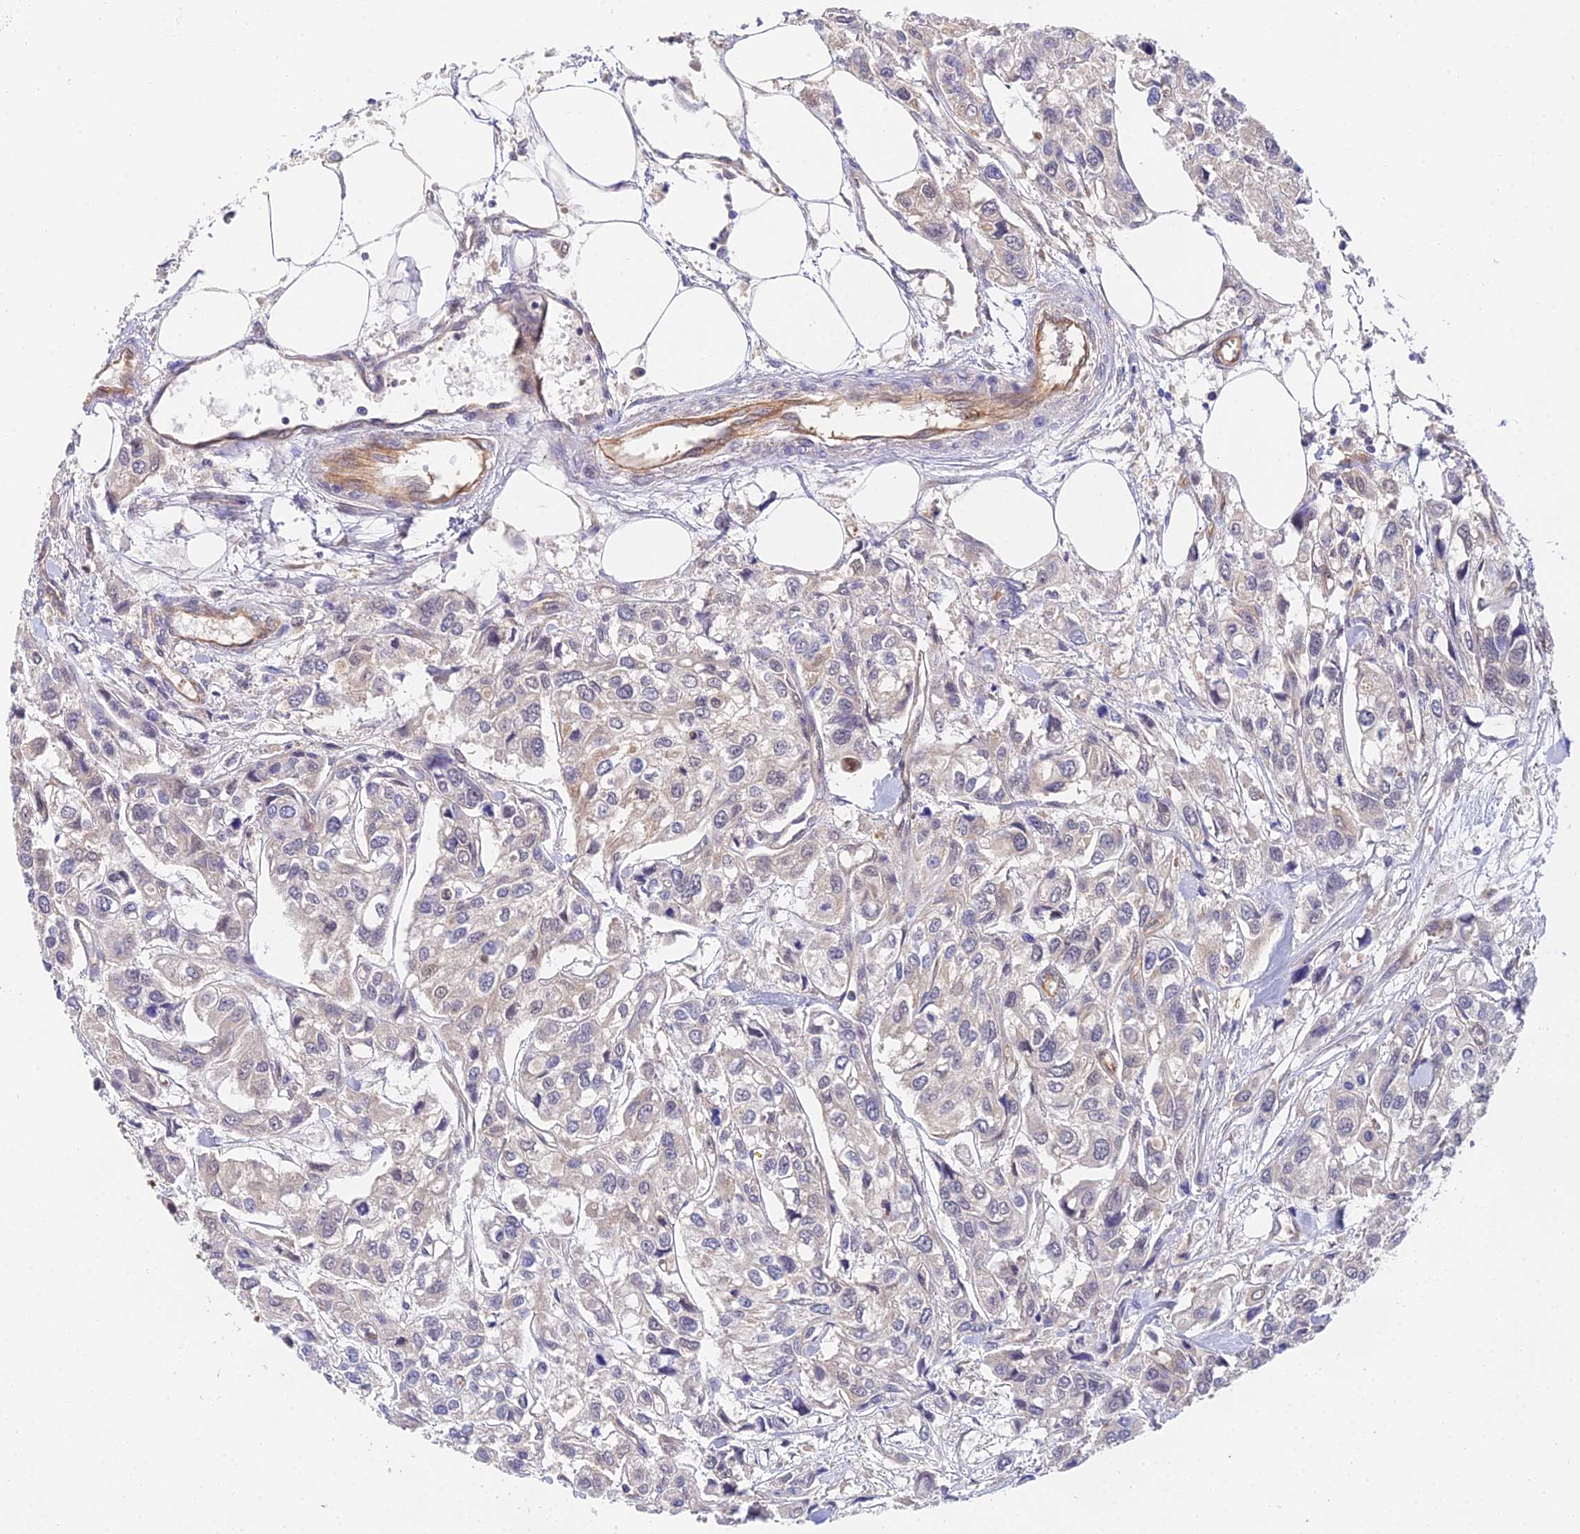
{"staining": {"intensity": "weak", "quantity": "<25%", "location": "cytoplasmic/membranous"}, "tissue": "urothelial cancer", "cell_type": "Tumor cells", "image_type": "cancer", "snomed": [{"axis": "morphology", "description": "Urothelial carcinoma, High grade"}, {"axis": "topography", "description": "Urinary bladder"}], "caption": "The immunohistochemistry (IHC) photomicrograph has no significant expression in tumor cells of urothelial cancer tissue. (Brightfield microscopy of DAB (3,3'-diaminobenzidine) immunohistochemistry at high magnification).", "gene": "PPP2R2C", "patient": {"sex": "male", "age": 67}}